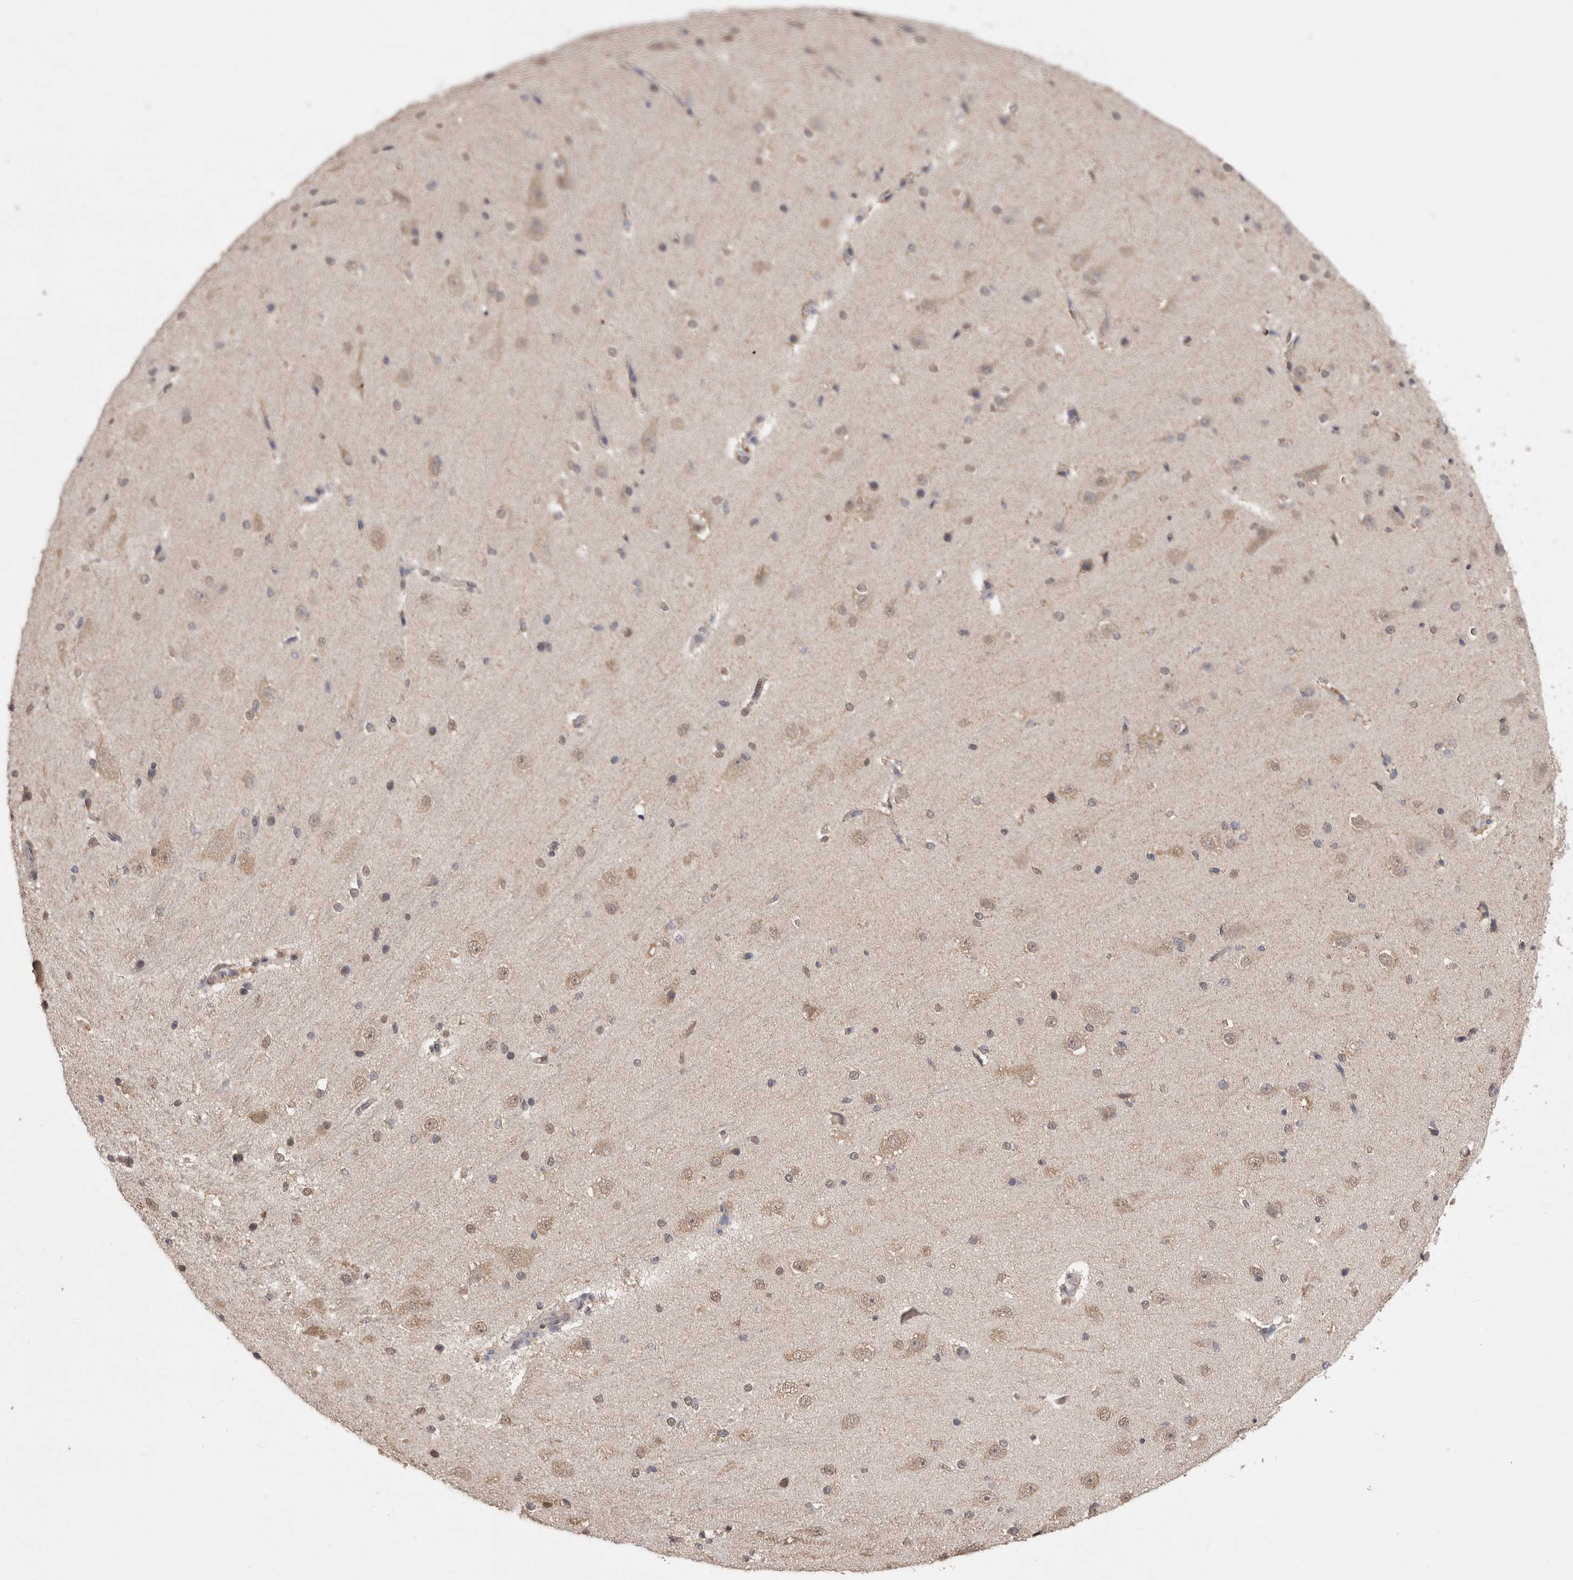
{"staining": {"intensity": "negative", "quantity": "none", "location": "none"}, "tissue": "cerebral cortex", "cell_type": "Endothelial cells", "image_type": "normal", "snomed": [{"axis": "morphology", "description": "Normal tissue, NOS"}, {"axis": "morphology", "description": "Developmental malformation"}, {"axis": "topography", "description": "Cerebral cortex"}], "caption": "Endothelial cells are negative for protein expression in benign human cerebral cortex. (DAB (3,3'-diaminobenzidine) IHC visualized using brightfield microscopy, high magnification).", "gene": "GRK5", "patient": {"sex": "female", "age": 30}}